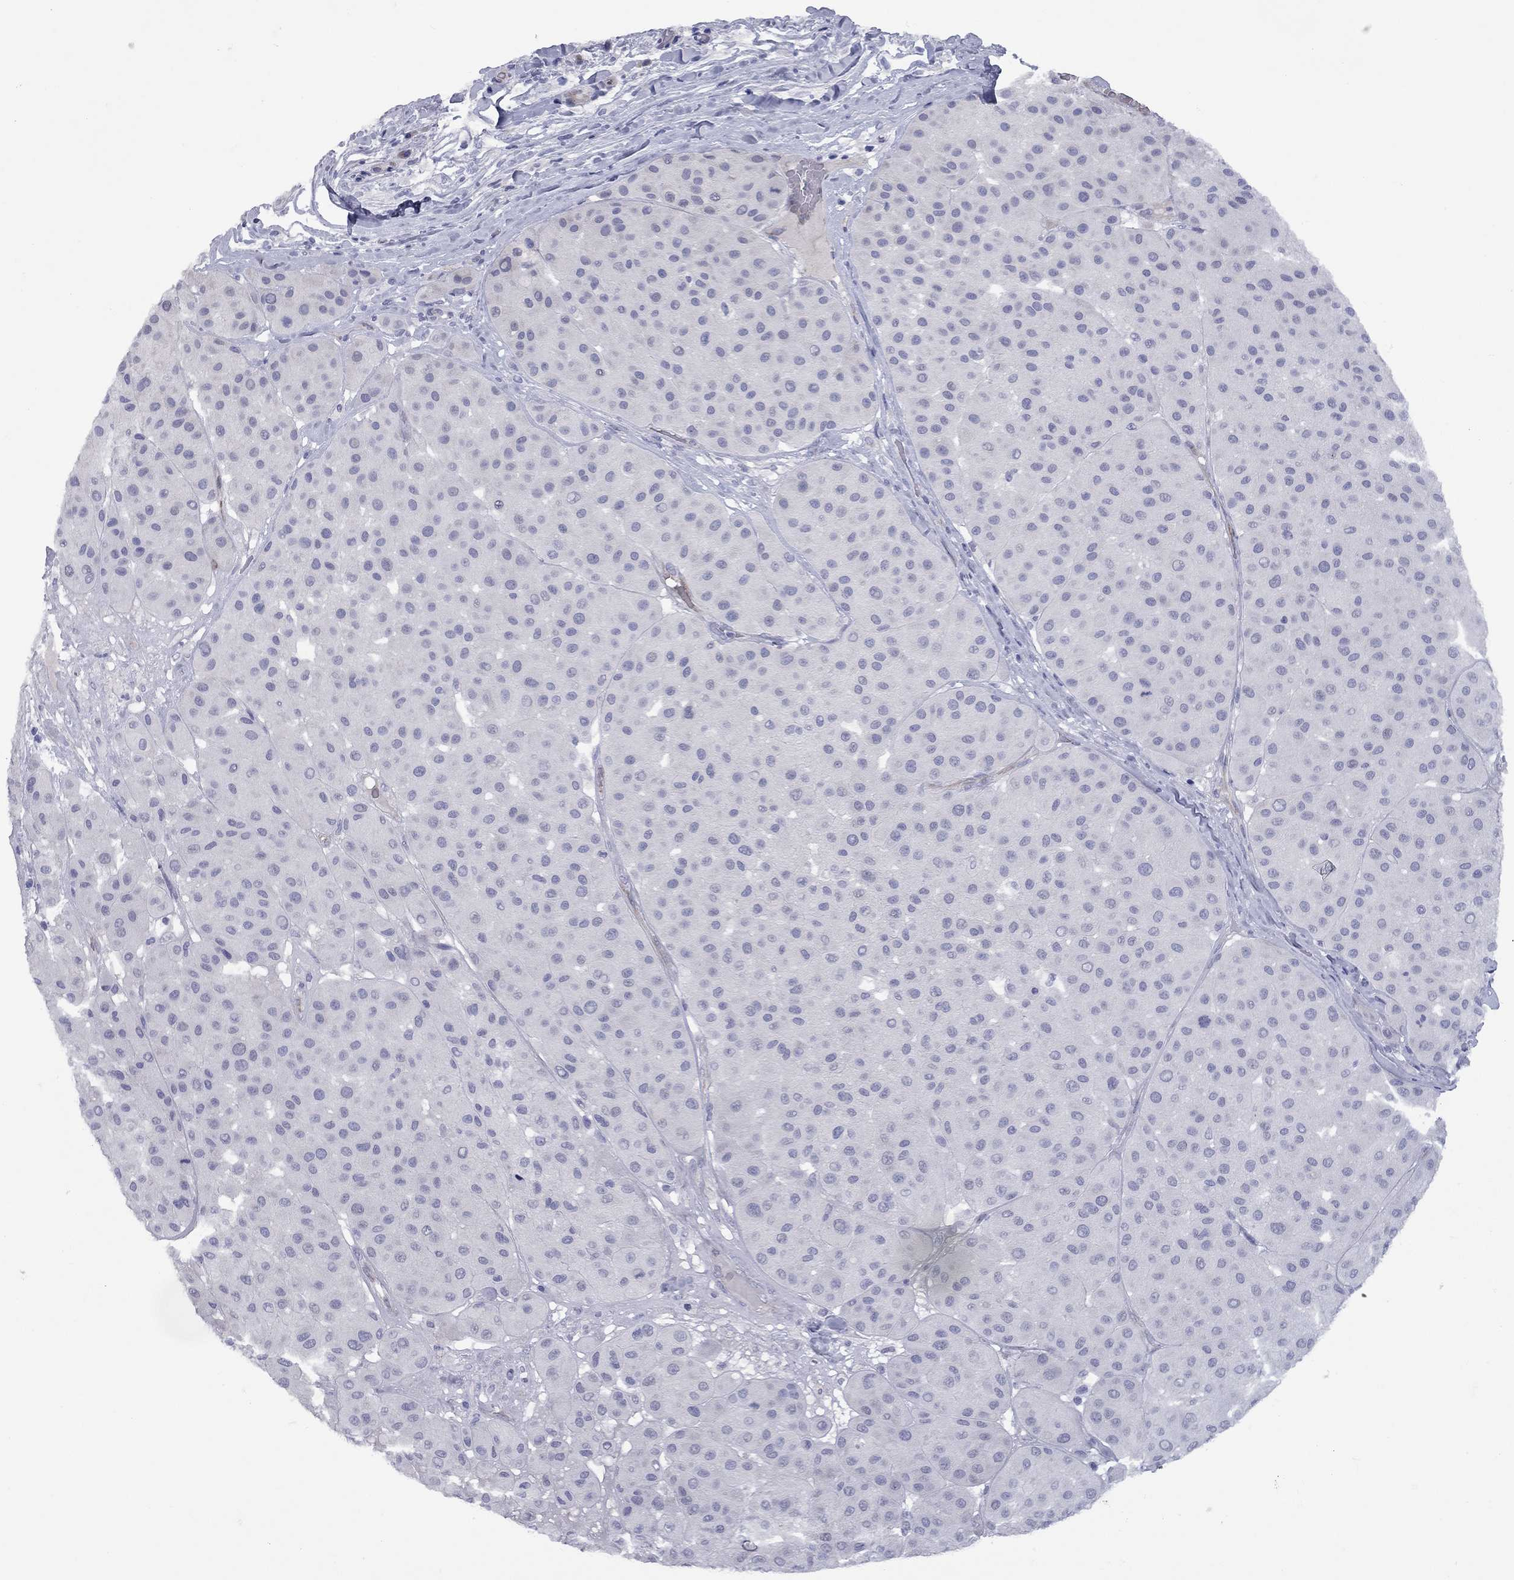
{"staining": {"intensity": "negative", "quantity": "none", "location": "none"}, "tissue": "melanoma", "cell_type": "Tumor cells", "image_type": "cancer", "snomed": [{"axis": "morphology", "description": "Malignant melanoma, Metastatic site"}, {"axis": "topography", "description": "Smooth muscle"}], "caption": "IHC histopathology image of melanoma stained for a protein (brown), which displays no positivity in tumor cells.", "gene": "UNC119B", "patient": {"sex": "male", "age": 41}}